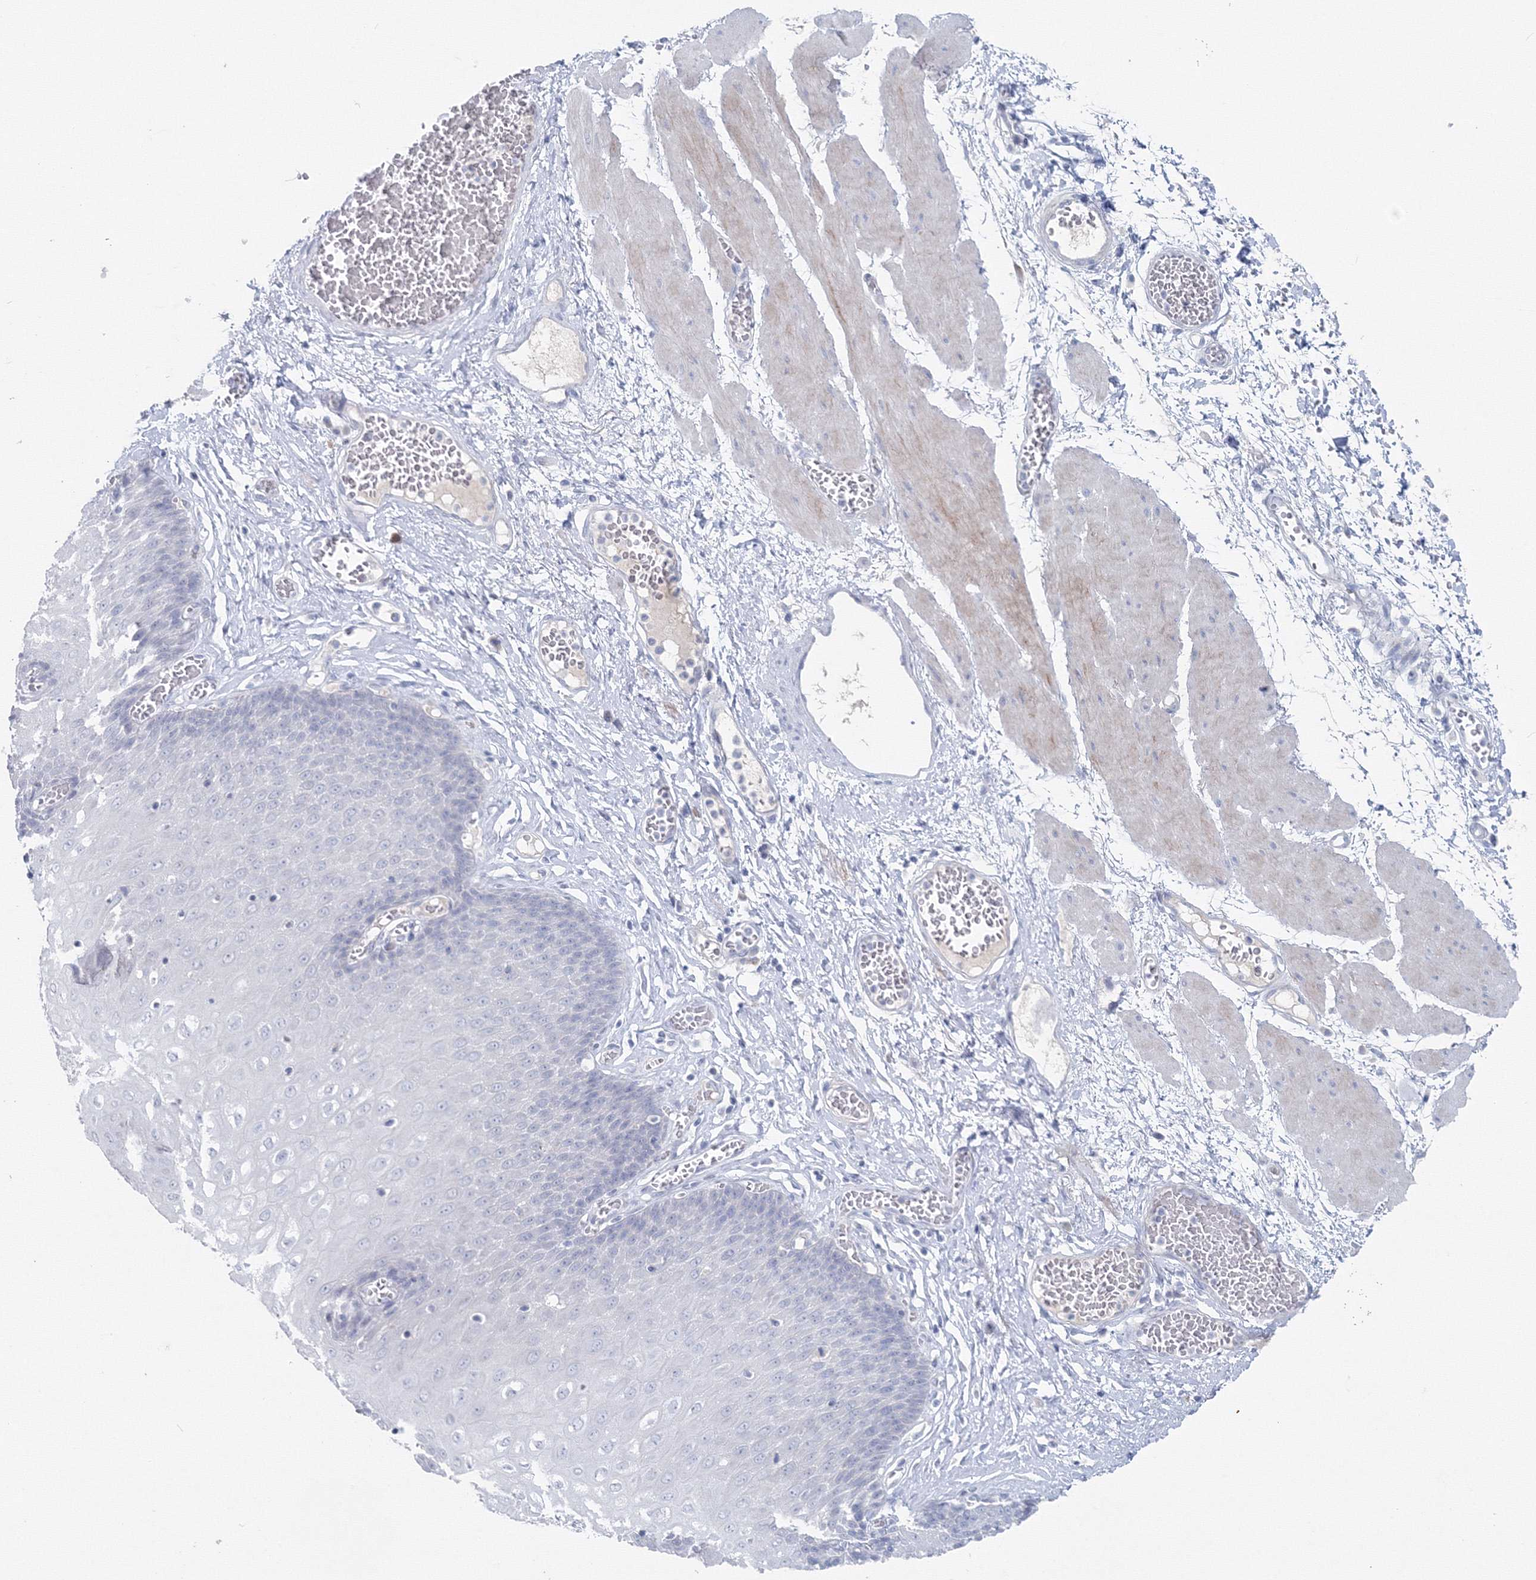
{"staining": {"intensity": "negative", "quantity": "none", "location": "none"}, "tissue": "esophagus", "cell_type": "Squamous epithelial cells", "image_type": "normal", "snomed": [{"axis": "morphology", "description": "Normal tissue, NOS"}, {"axis": "topography", "description": "Esophagus"}], "caption": "Human esophagus stained for a protein using immunohistochemistry displays no positivity in squamous epithelial cells.", "gene": "GCKR", "patient": {"sex": "male", "age": 60}}